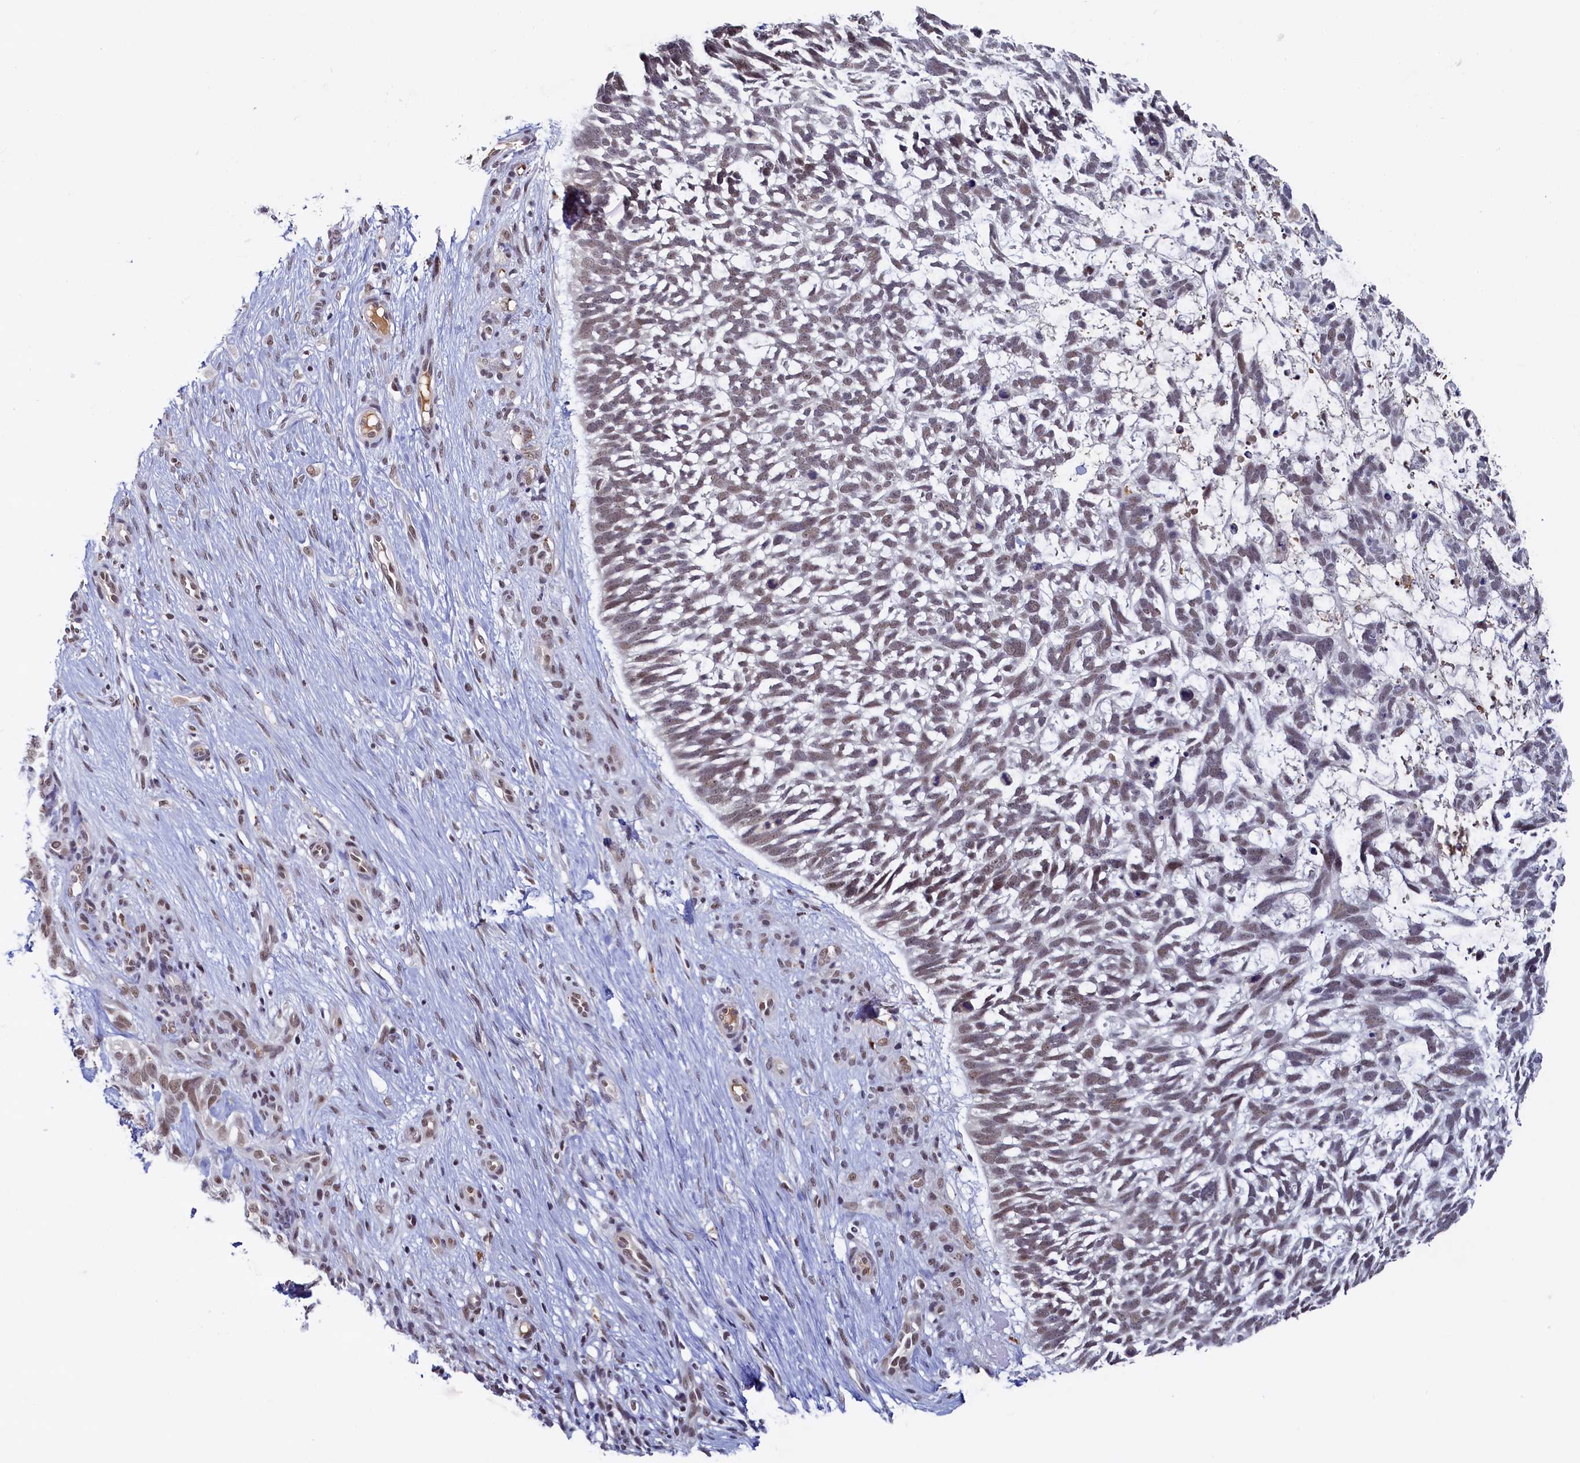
{"staining": {"intensity": "moderate", "quantity": "25%-75%", "location": "nuclear"}, "tissue": "skin cancer", "cell_type": "Tumor cells", "image_type": "cancer", "snomed": [{"axis": "morphology", "description": "Basal cell carcinoma"}, {"axis": "topography", "description": "Skin"}], "caption": "Immunohistochemical staining of skin basal cell carcinoma displays medium levels of moderate nuclear positivity in about 25%-75% of tumor cells.", "gene": "INTS14", "patient": {"sex": "male", "age": 88}}